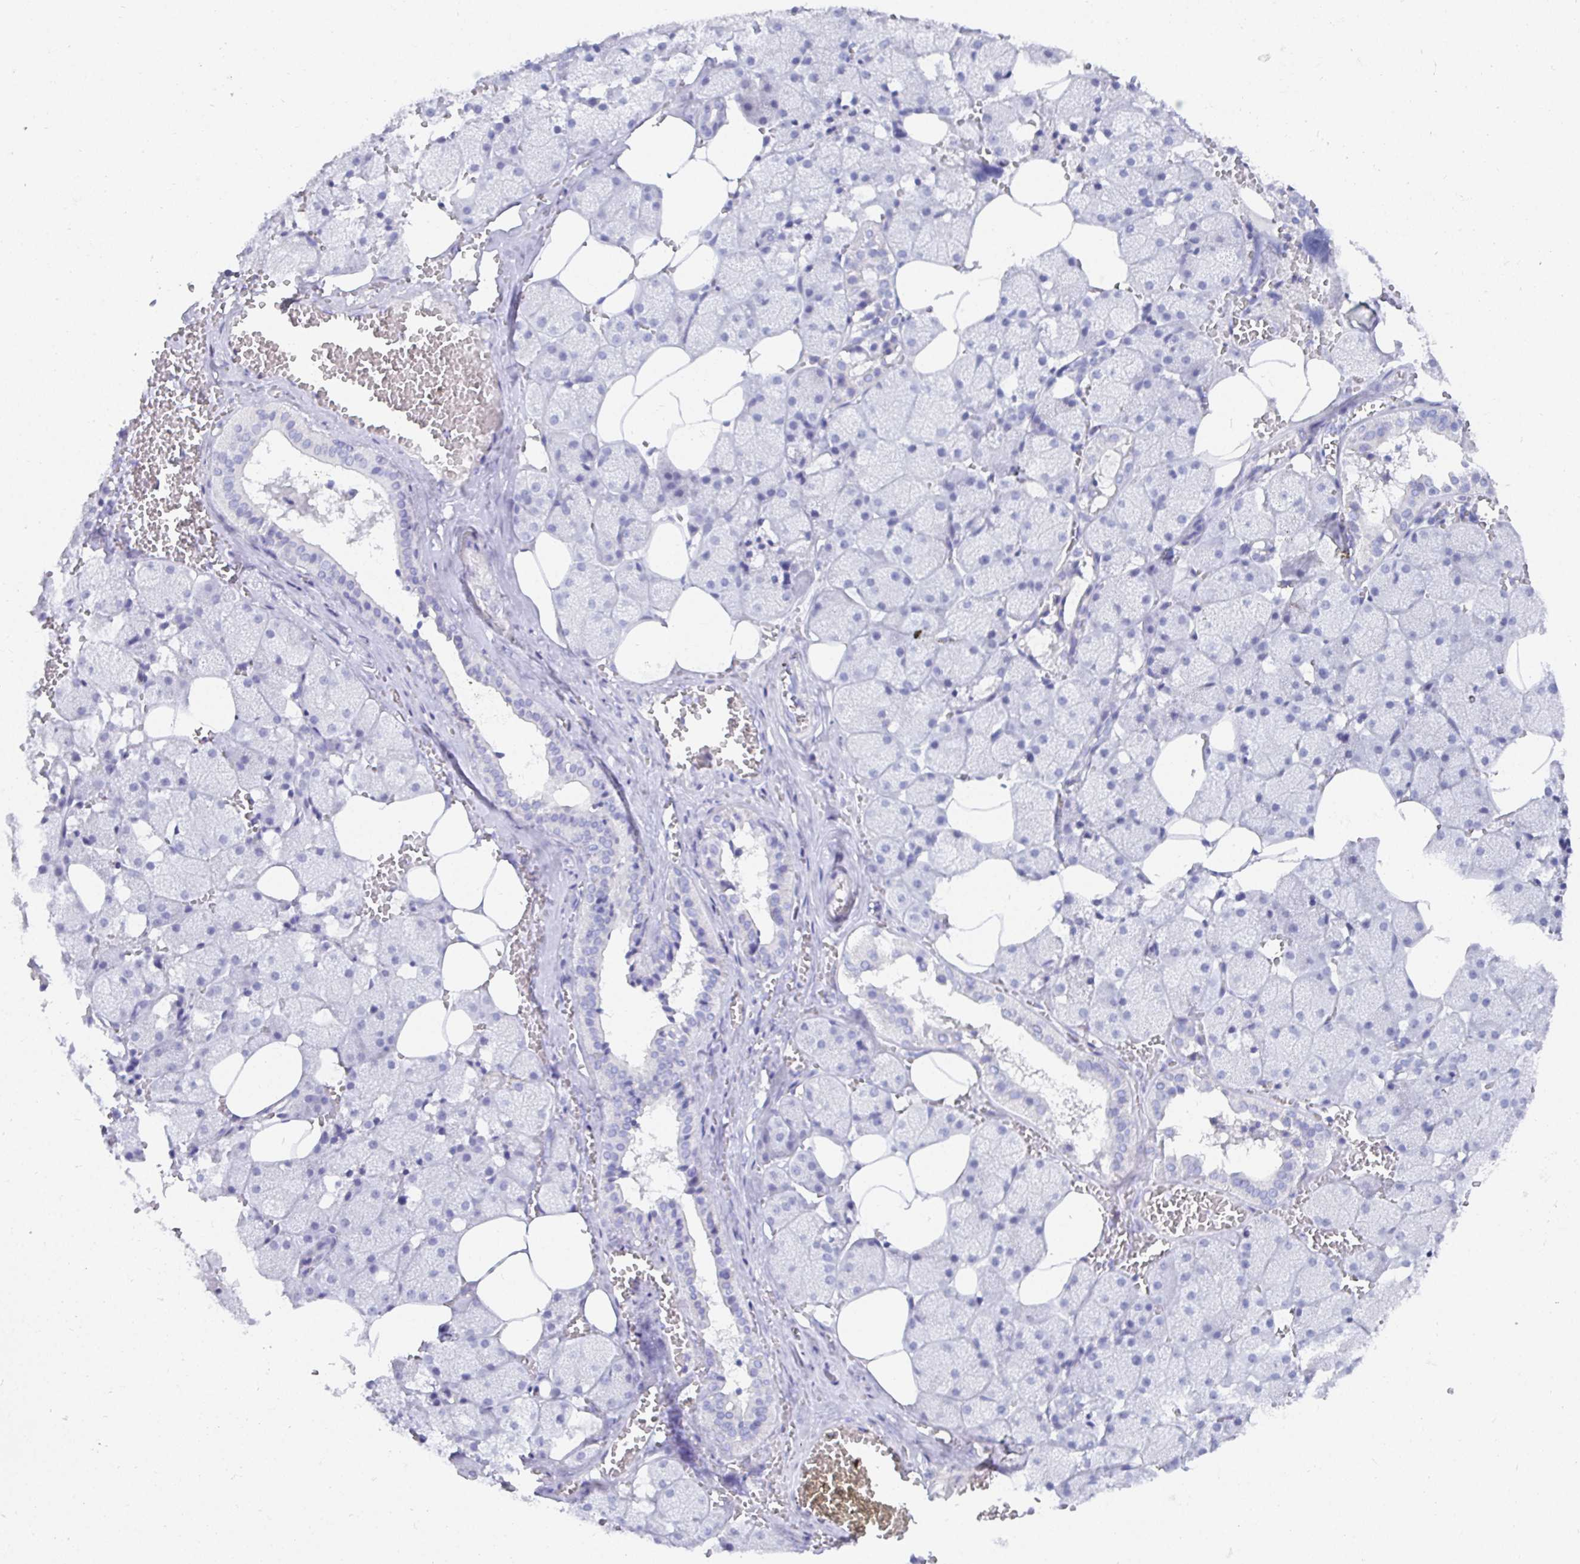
{"staining": {"intensity": "negative", "quantity": "none", "location": "none"}, "tissue": "salivary gland", "cell_type": "Glandular cells", "image_type": "normal", "snomed": [{"axis": "morphology", "description": "Normal tissue, NOS"}, {"axis": "topography", "description": "Salivary gland"}, {"axis": "topography", "description": "Peripheral nerve tissue"}], "caption": "A high-resolution image shows immunohistochemistry (IHC) staining of unremarkable salivary gland, which reveals no significant staining in glandular cells.", "gene": "TMEM241", "patient": {"sex": "male", "age": 38}}